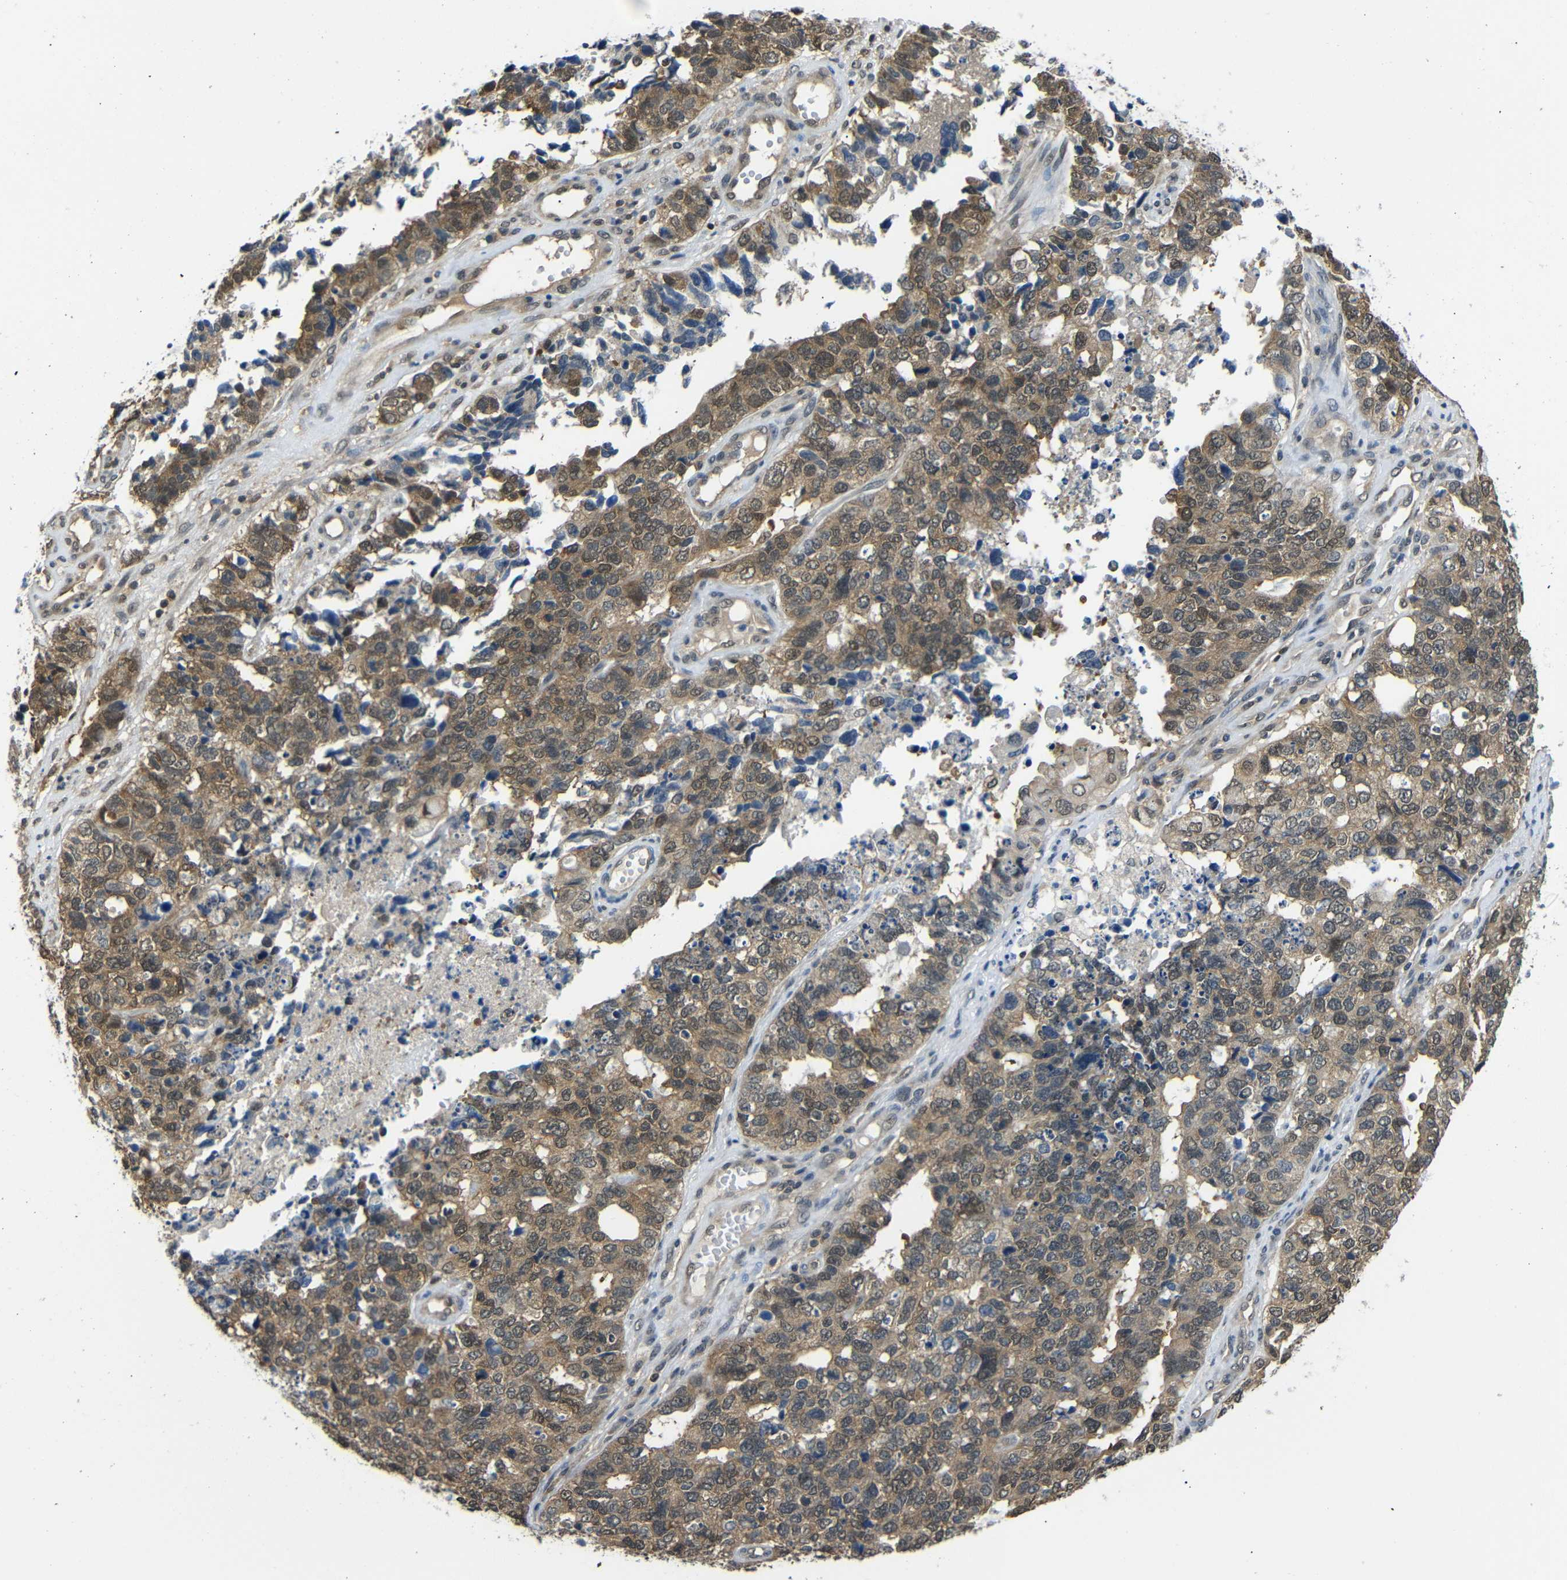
{"staining": {"intensity": "moderate", "quantity": ">75%", "location": "cytoplasmic/membranous,nuclear"}, "tissue": "cervical cancer", "cell_type": "Tumor cells", "image_type": "cancer", "snomed": [{"axis": "morphology", "description": "Squamous cell carcinoma, NOS"}, {"axis": "topography", "description": "Cervix"}], "caption": "A high-resolution photomicrograph shows immunohistochemistry staining of squamous cell carcinoma (cervical), which displays moderate cytoplasmic/membranous and nuclear positivity in approximately >75% of tumor cells. (DAB (3,3'-diaminobenzidine) = brown stain, brightfield microscopy at high magnification).", "gene": "UBXN1", "patient": {"sex": "female", "age": 63}}